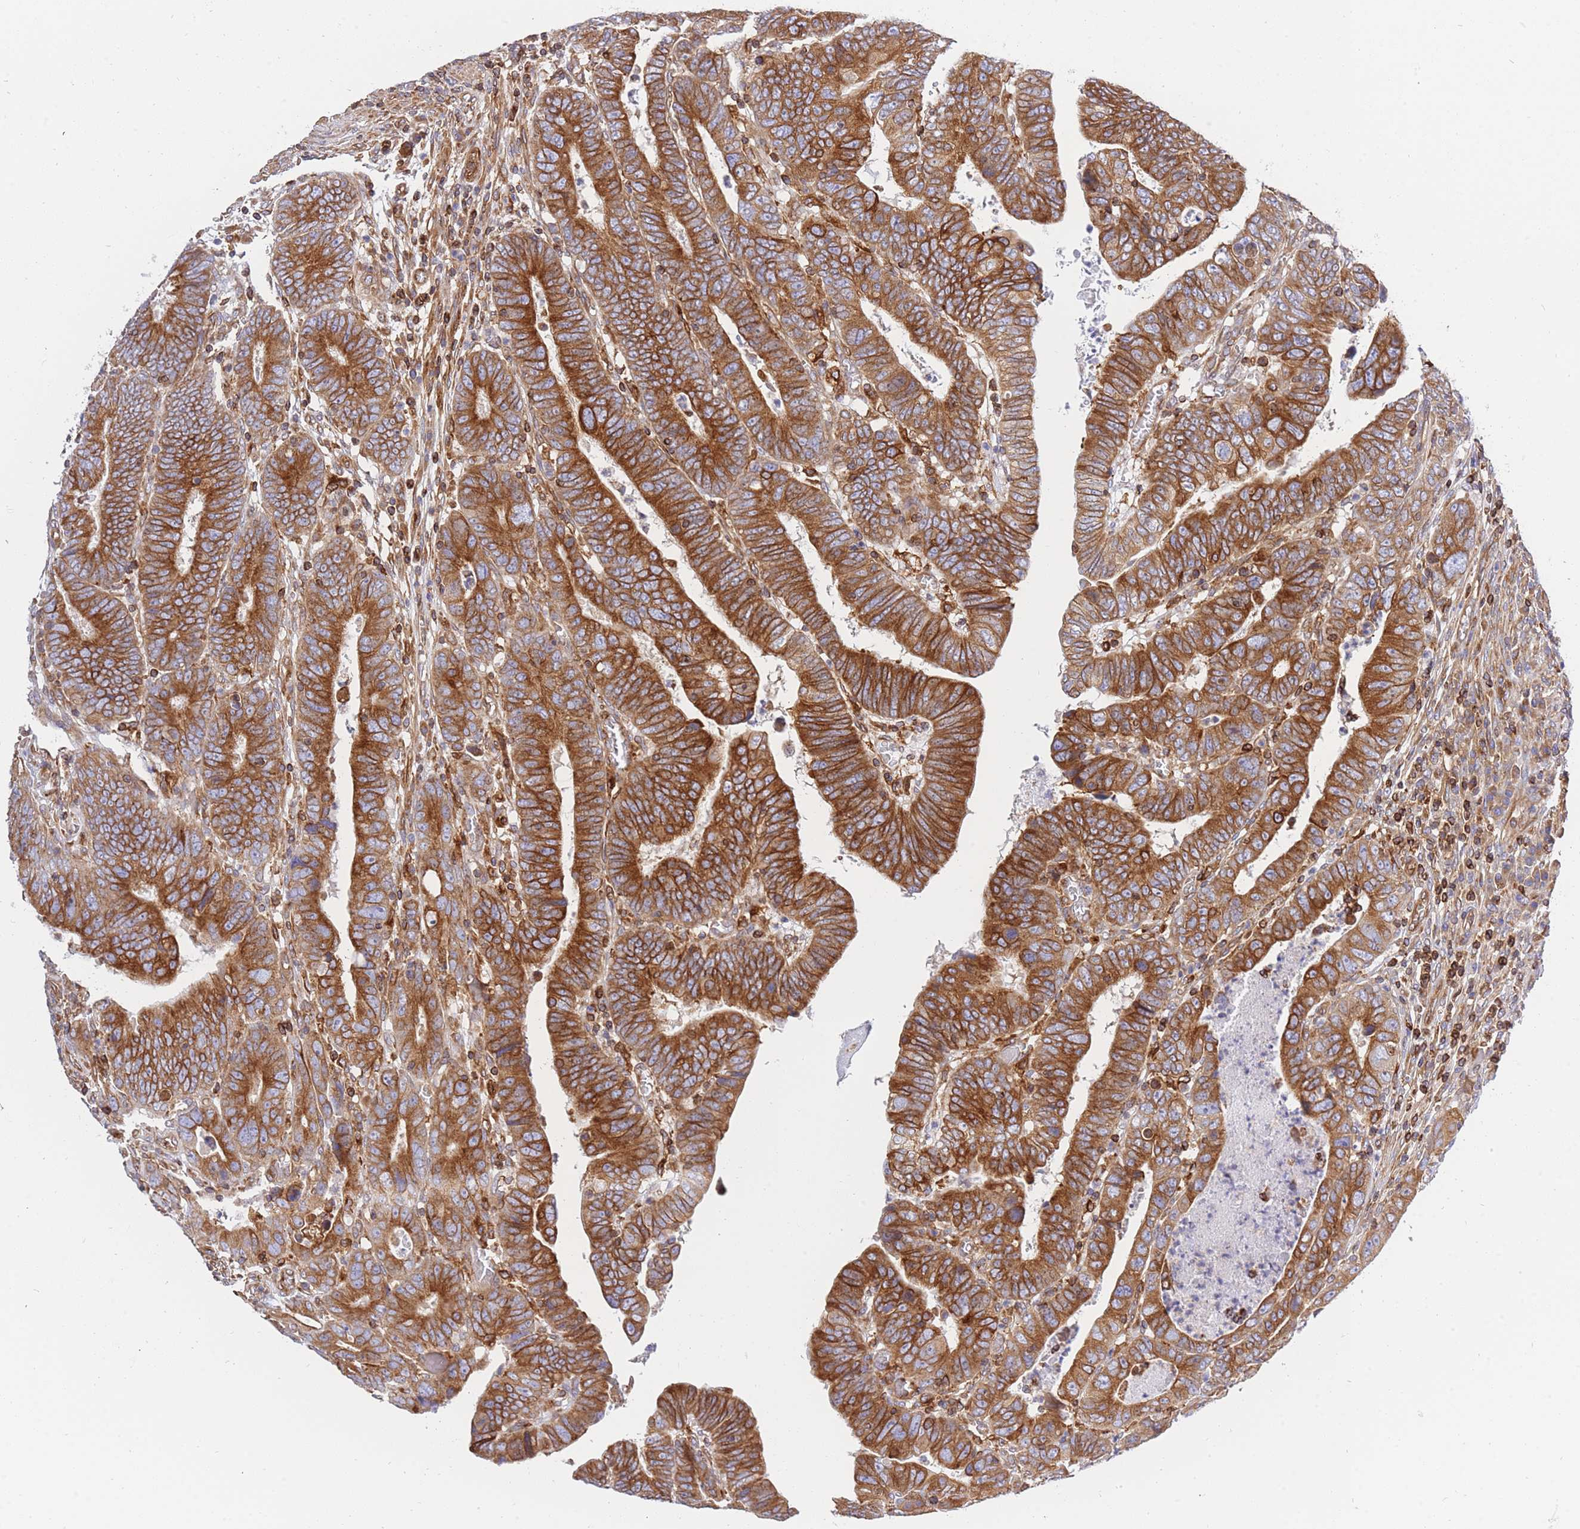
{"staining": {"intensity": "strong", "quantity": ">75%", "location": "cytoplasmic/membranous"}, "tissue": "colorectal cancer", "cell_type": "Tumor cells", "image_type": "cancer", "snomed": [{"axis": "morphology", "description": "Normal tissue, NOS"}, {"axis": "morphology", "description": "Adenocarcinoma, NOS"}, {"axis": "topography", "description": "Rectum"}], "caption": "IHC (DAB) staining of human colorectal cancer shows strong cytoplasmic/membranous protein expression in about >75% of tumor cells.", "gene": "REM1", "patient": {"sex": "female", "age": 65}}